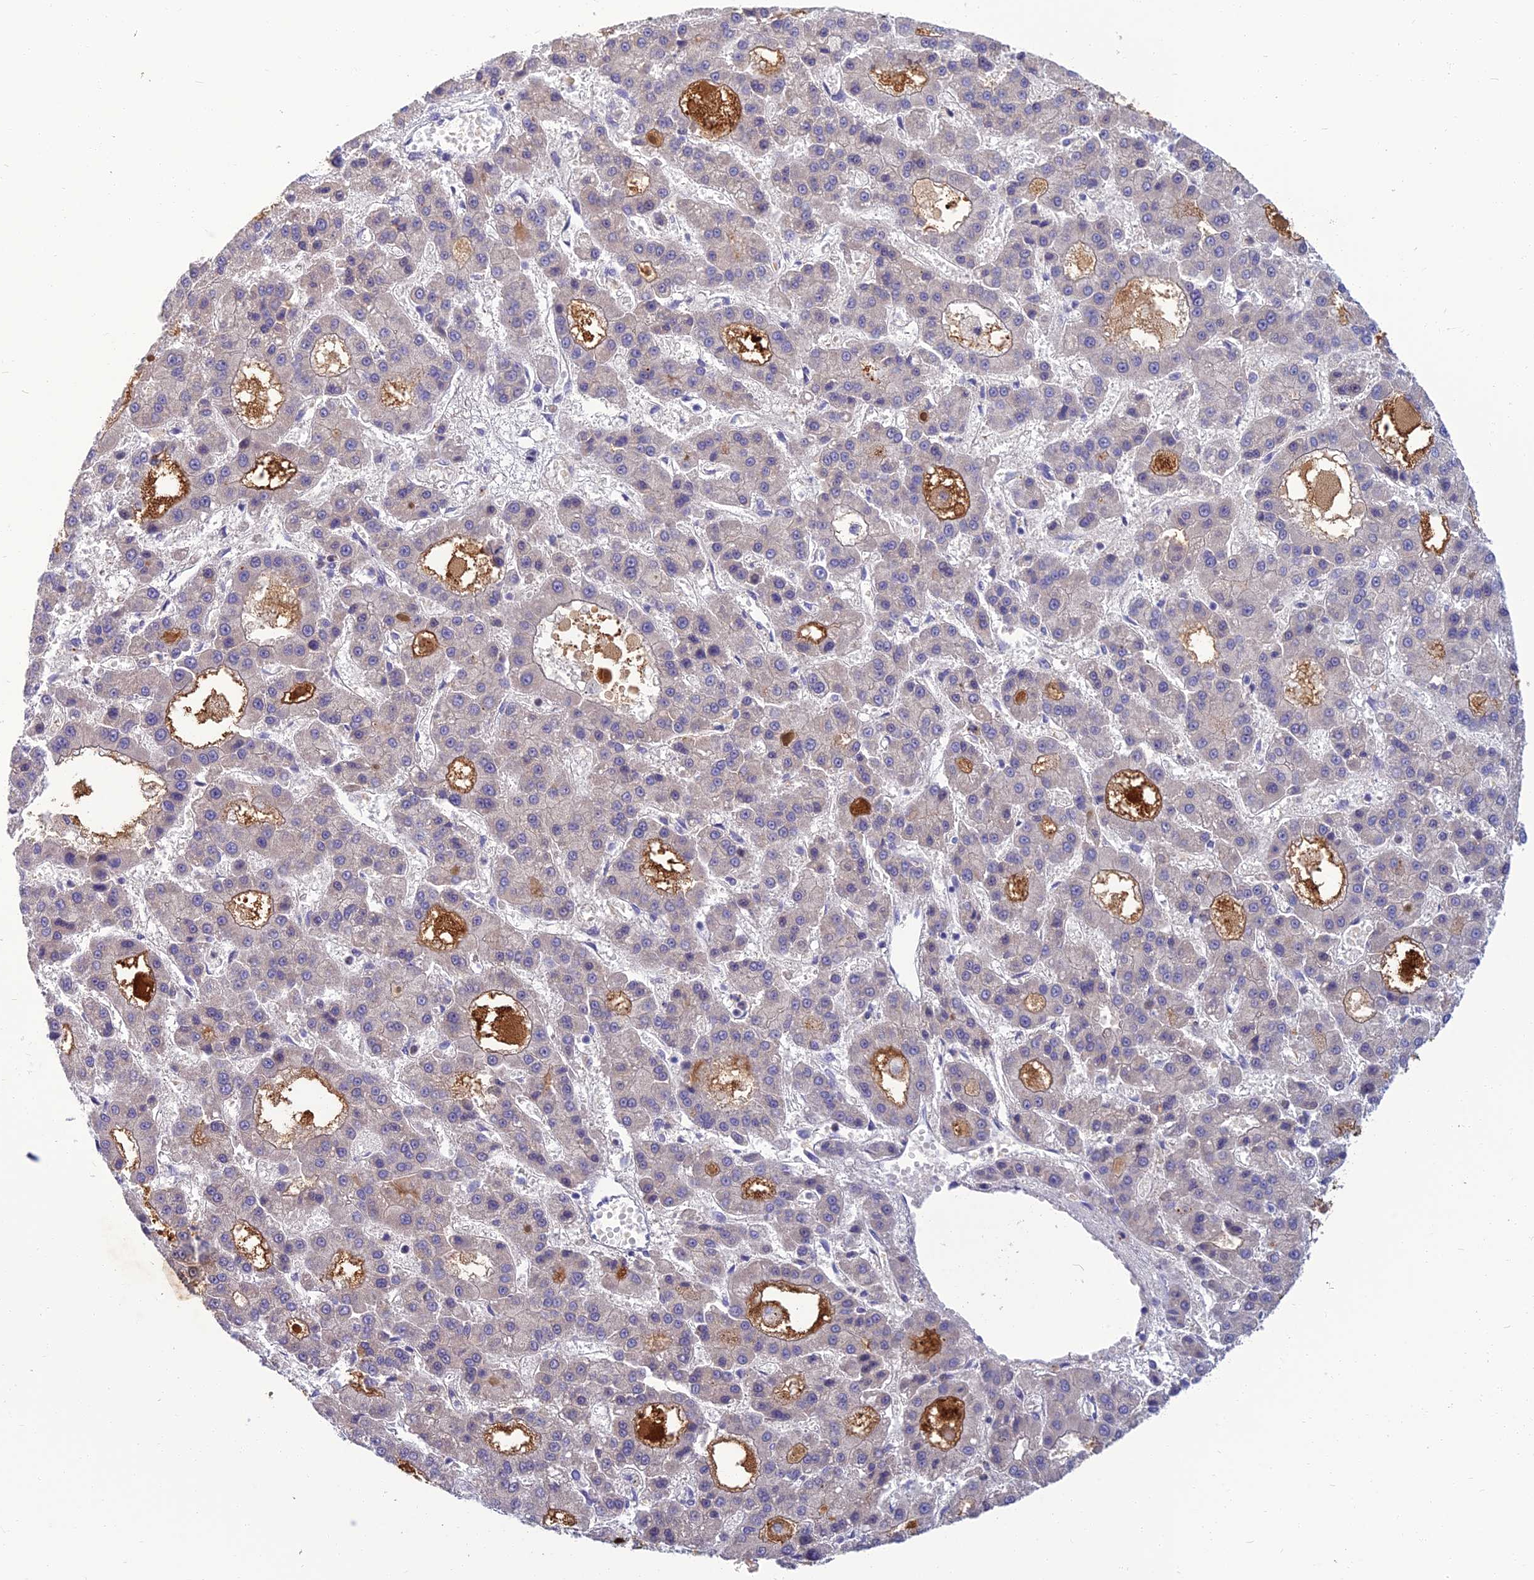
{"staining": {"intensity": "negative", "quantity": "none", "location": "none"}, "tissue": "liver cancer", "cell_type": "Tumor cells", "image_type": "cancer", "snomed": [{"axis": "morphology", "description": "Carcinoma, Hepatocellular, NOS"}, {"axis": "topography", "description": "Liver"}], "caption": "Tumor cells are negative for protein expression in human liver cancer.", "gene": "SPTLC3", "patient": {"sex": "male", "age": 70}}